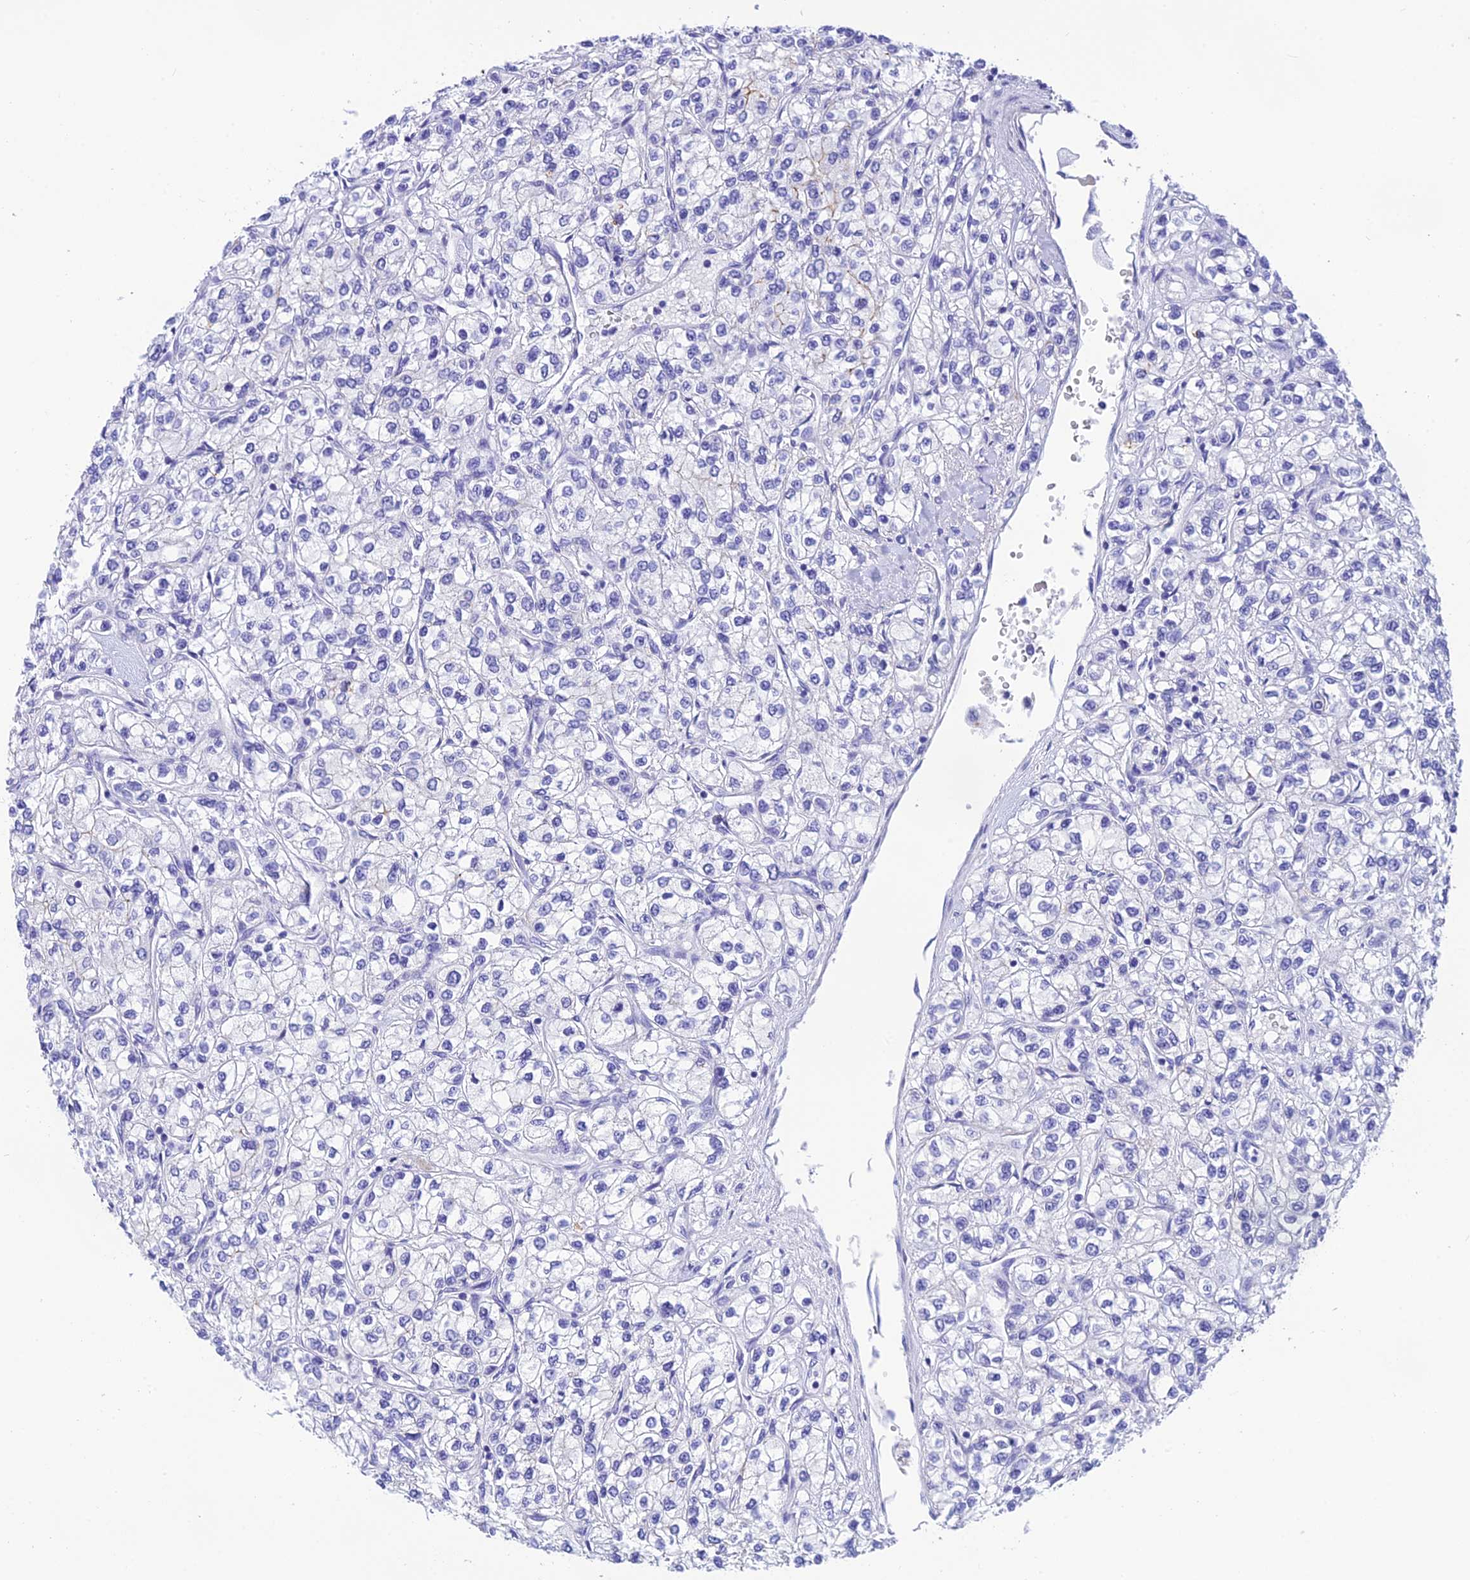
{"staining": {"intensity": "negative", "quantity": "none", "location": "none"}, "tissue": "renal cancer", "cell_type": "Tumor cells", "image_type": "cancer", "snomed": [{"axis": "morphology", "description": "Adenocarcinoma, NOS"}, {"axis": "topography", "description": "Kidney"}], "caption": "An image of human renal cancer is negative for staining in tumor cells.", "gene": "KDELR3", "patient": {"sex": "male", "age": 80}}